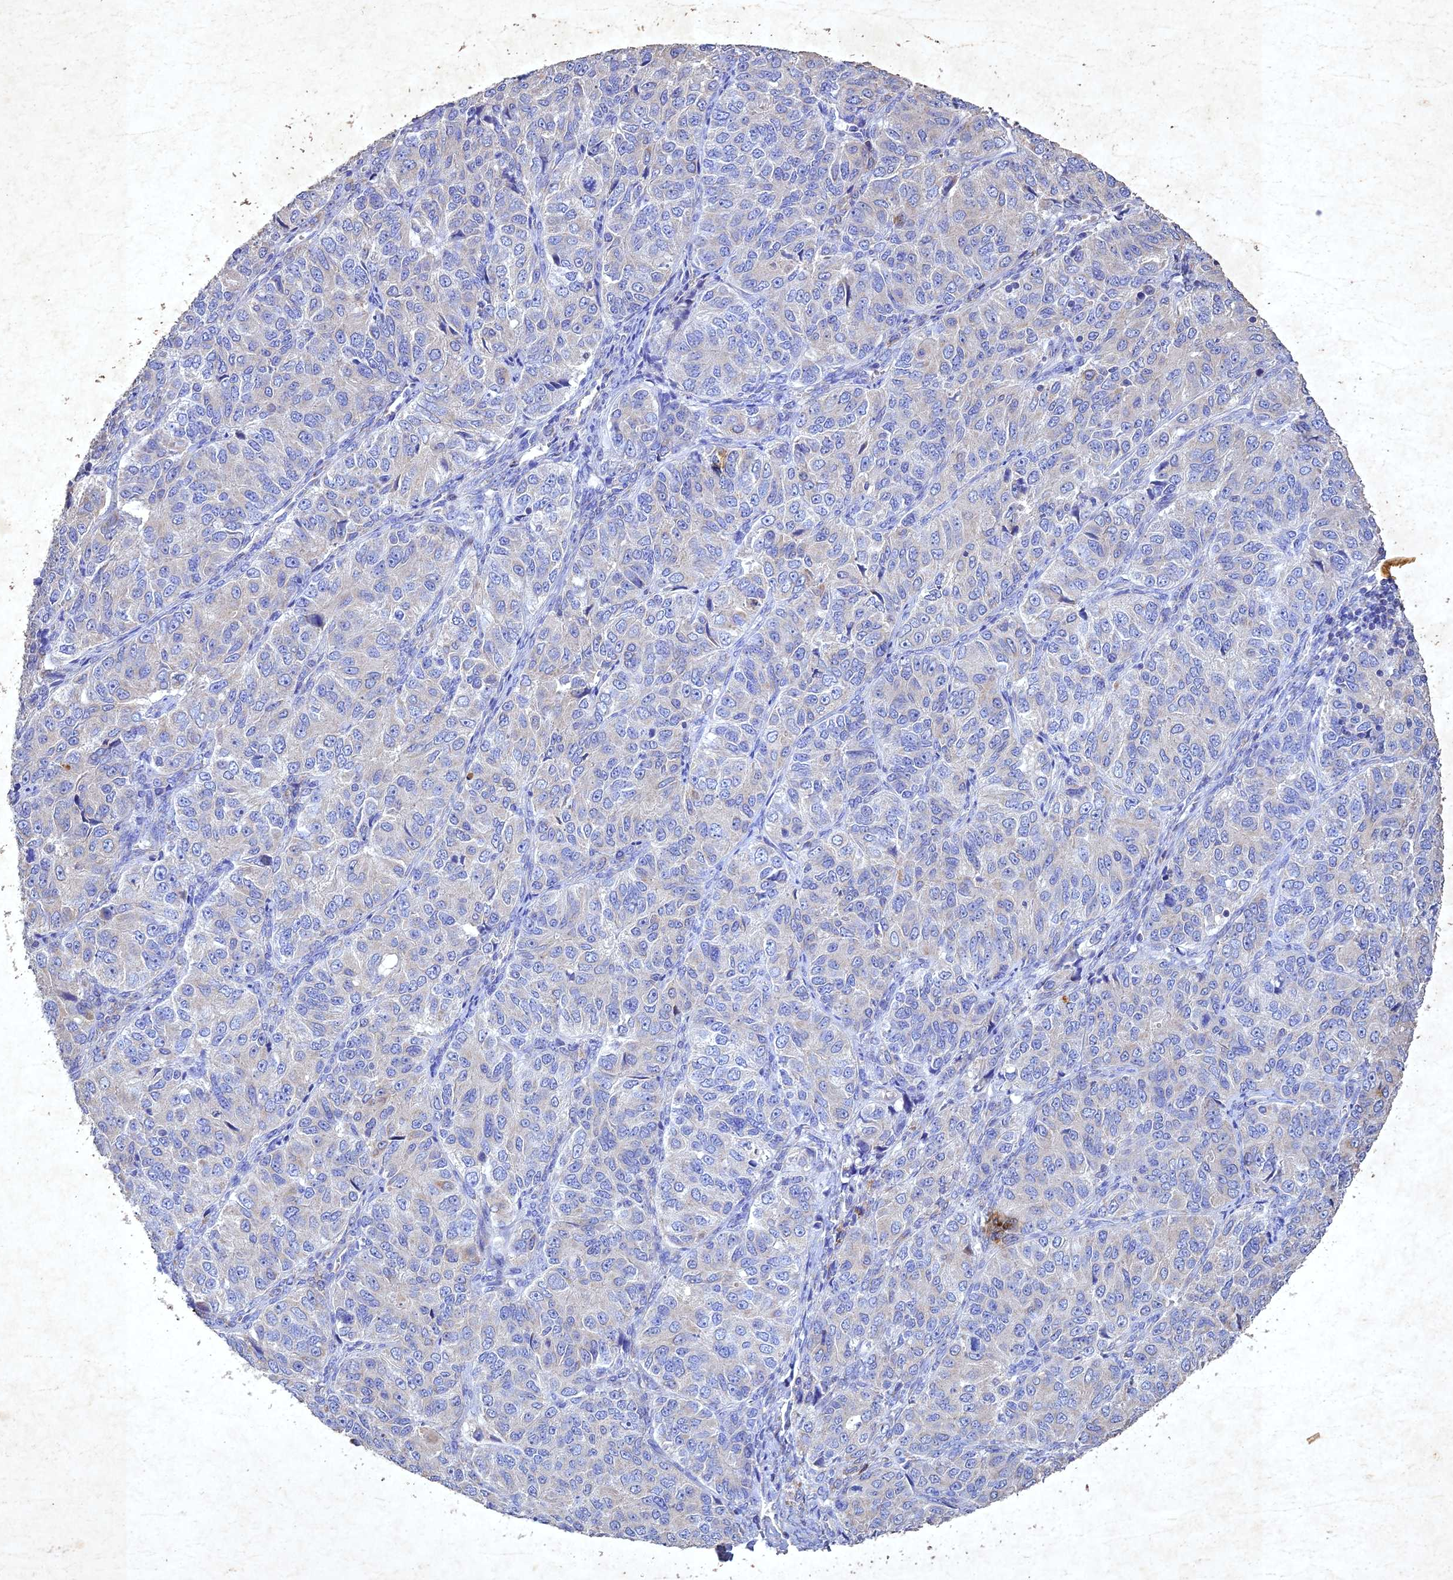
{"staining": {"intensity": "negative", "quantity": "none", "location": "none"}, "tissue": "ovarian cancer", "cell_type": "Tumor cells", "image_type": "cancer", "snomed": [{"axis": "morphology", "description": "Carcinoma, endometroid"}, {"axis": "topography", "description": "Ovary"}], "caption": "Immunohistochemical staining of human ovarian cancer (endometroid carcinoma) displays no significant positivity in tumor cells. The staining is performed using DAB (3,3'-diaminobenzidine) brown chromogen with nuclei counter-stained in using hematoxylin.", "gene": "NDUFV1", "patient": {"sex": "female", "age": 51}}